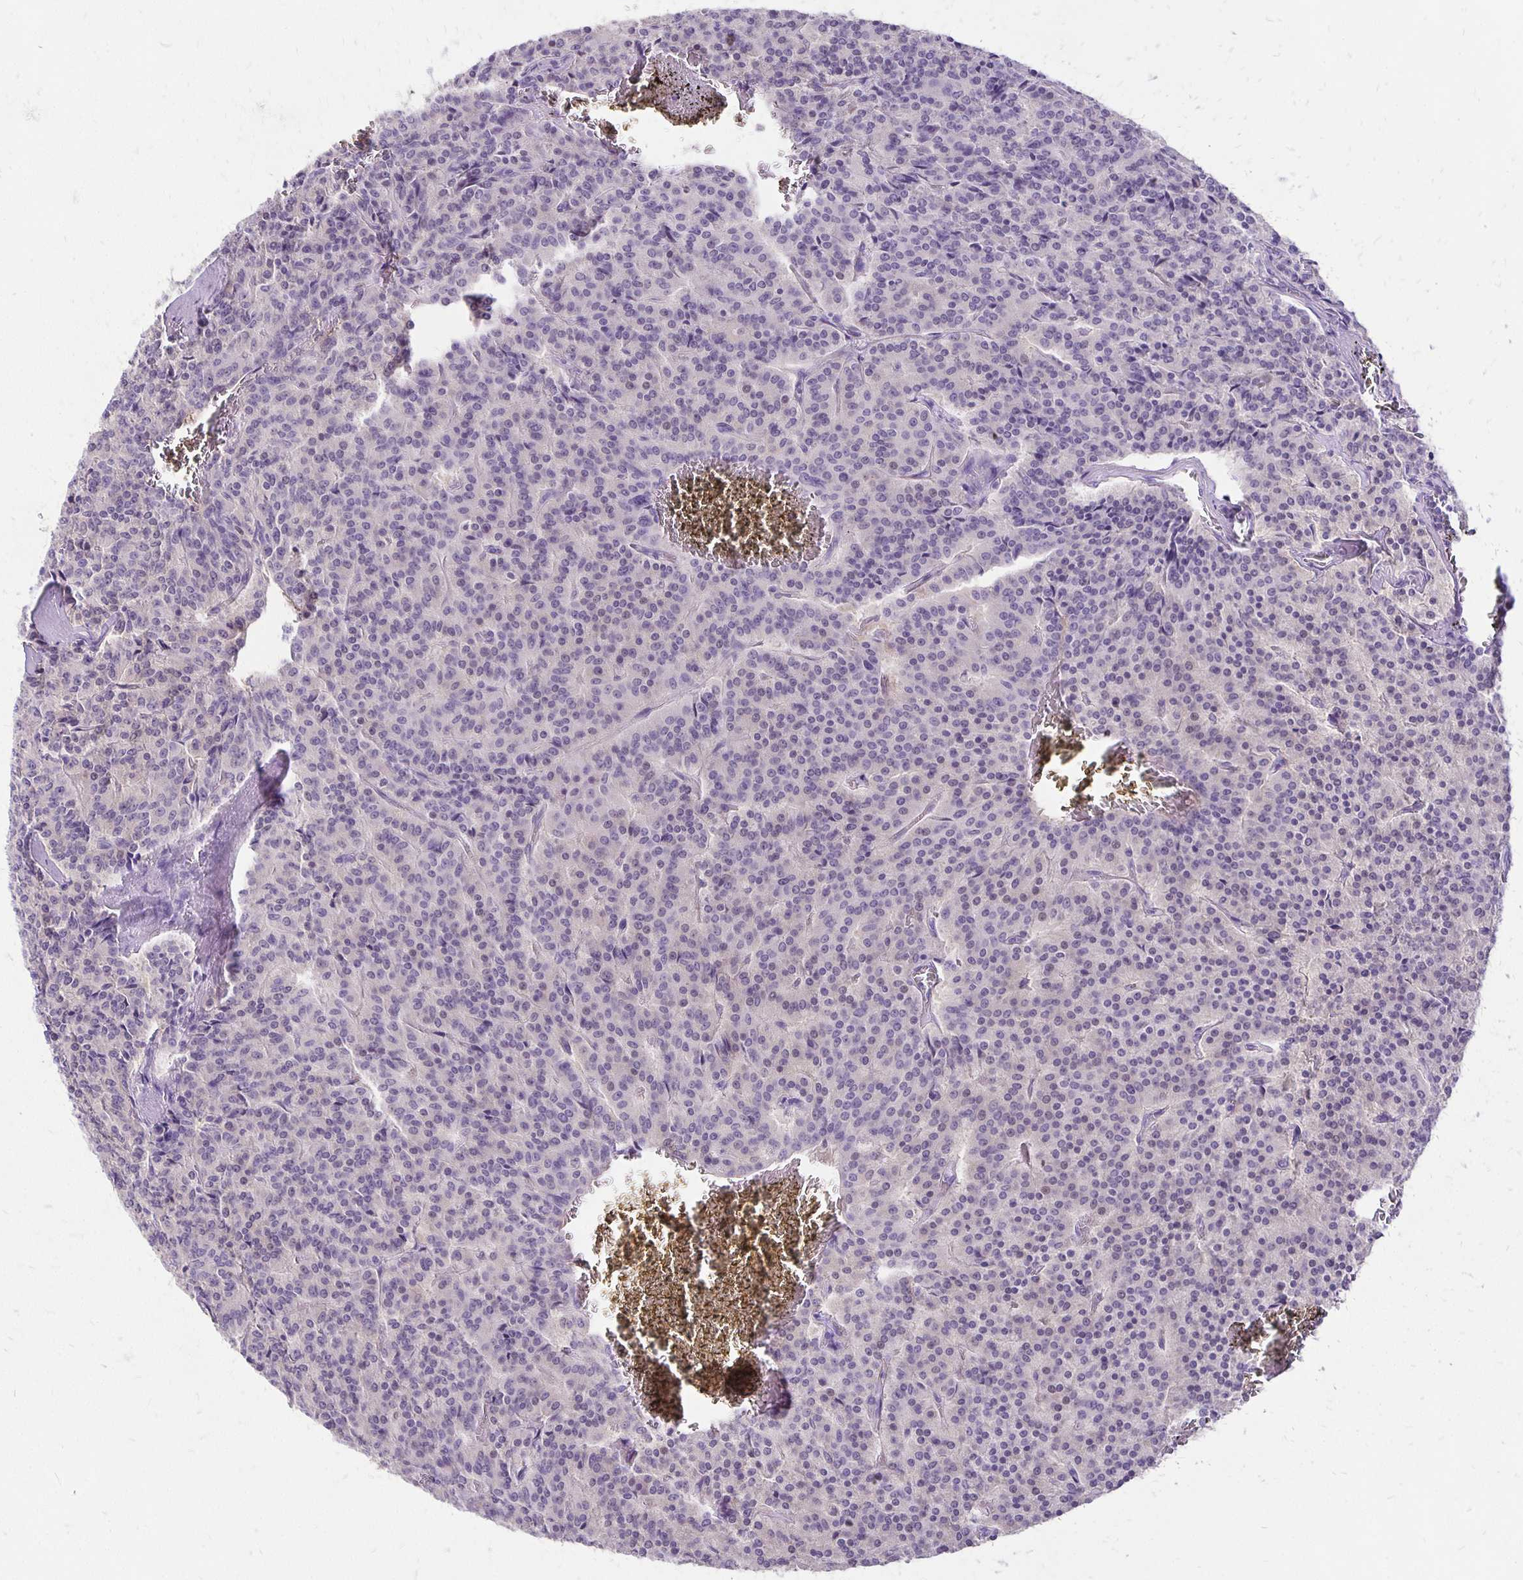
{"staining": {"intensity": "negative", "quantity": "none", "location": "none"}, "tissue": "carcinoid", "cell_type": "Tumor cells", "image_type": "cancer", "snomed": [{"axis": "morphology", "description": "Carcinoid, malignant, NOS"}, {"axis": "topography", "description": "Lung"}], "caption": "An immunohistochemistry histopathology image of carcinoid is shown. There is no staining in tumor cells of carcinoid.", "gene": "ANKRD45", "patient": {"sex": "male", "age": 70}}